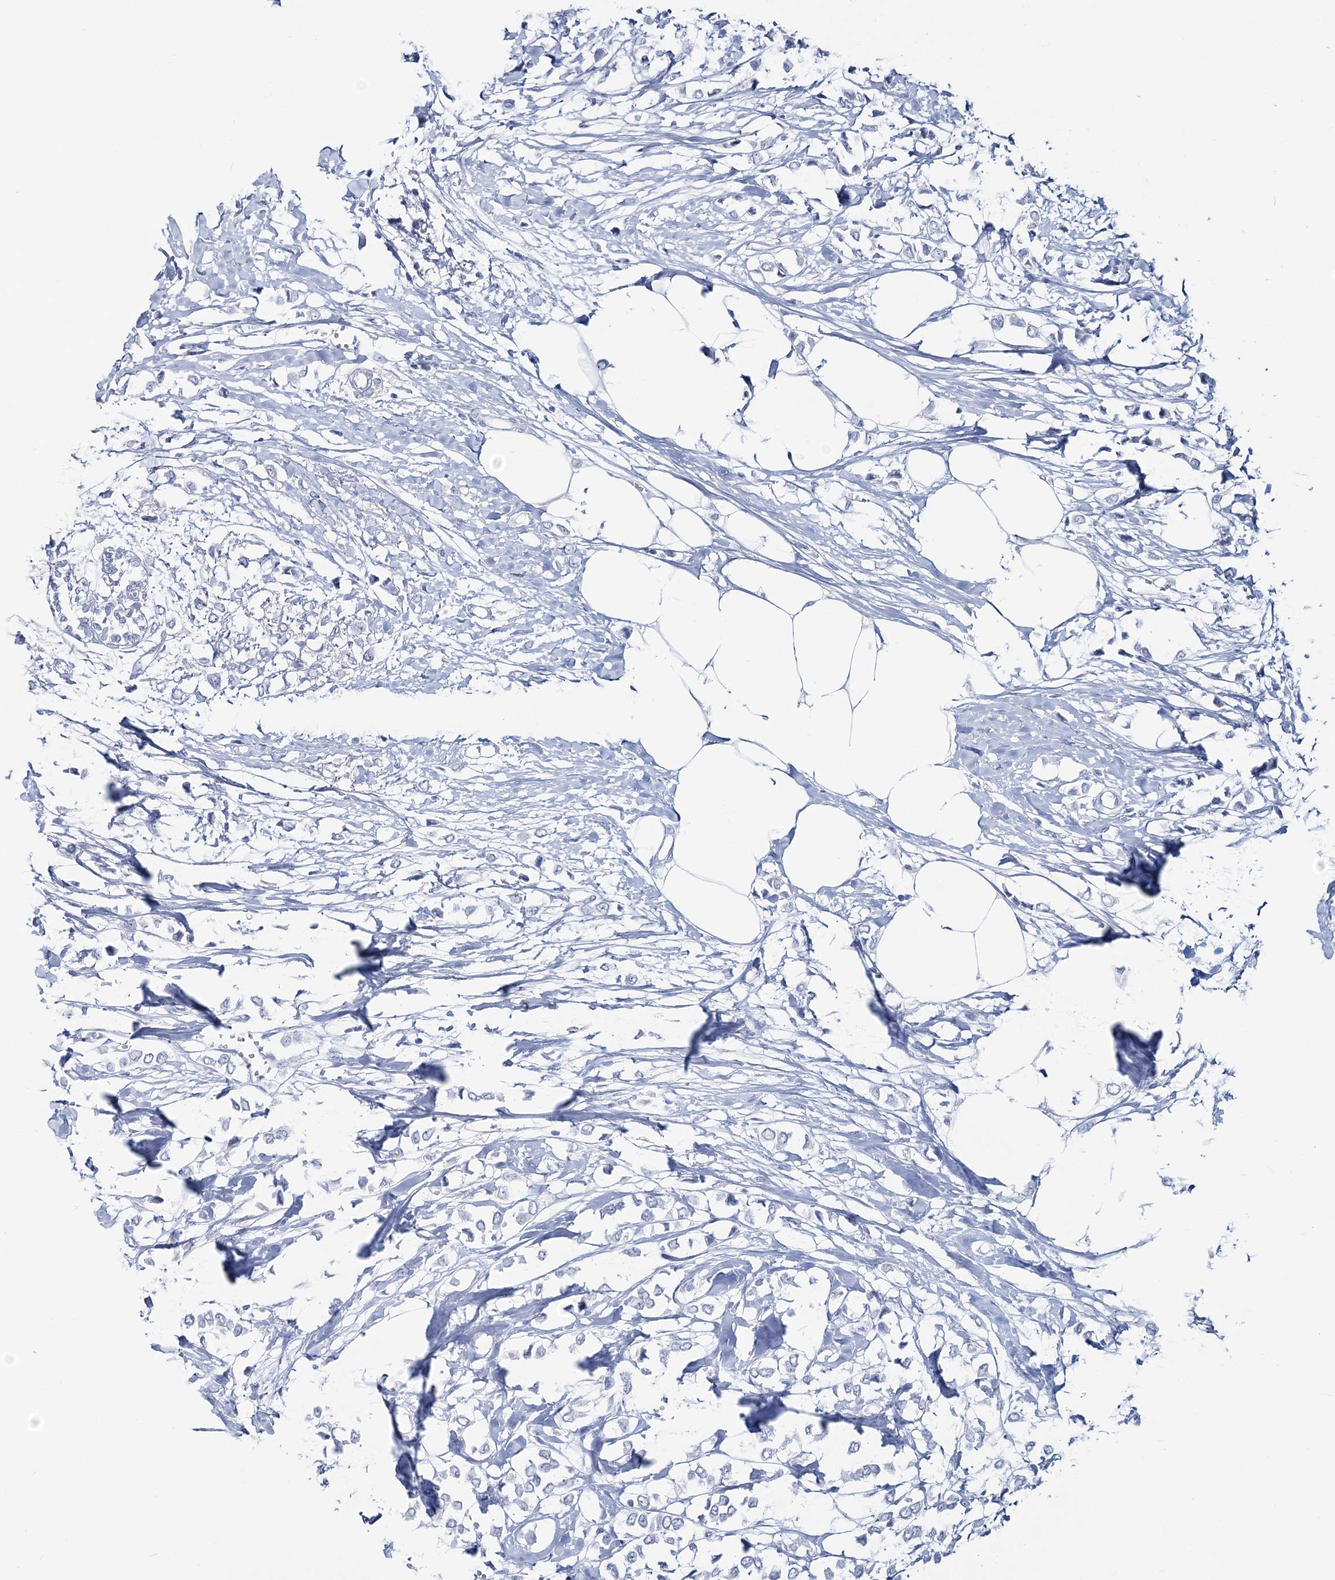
{"staining": {"intensity": "negative", "quantity": "none", "location": "none"}, "tissue": "breast cancer", "cell_type": "Tumor cells", "image_type": "cancer", "snomed": [{"axis": "morphology", "description": "Lobular carcinoma"}, {"axis": "topography", "description": "Breast"}], "caption": "Immunohistochemical staining of human lobular carcinoma (breast) exhibits no significant expression in tumor cells.", "gene": "CYP3A4", "patient": {"sex": "female", "age": 51}}